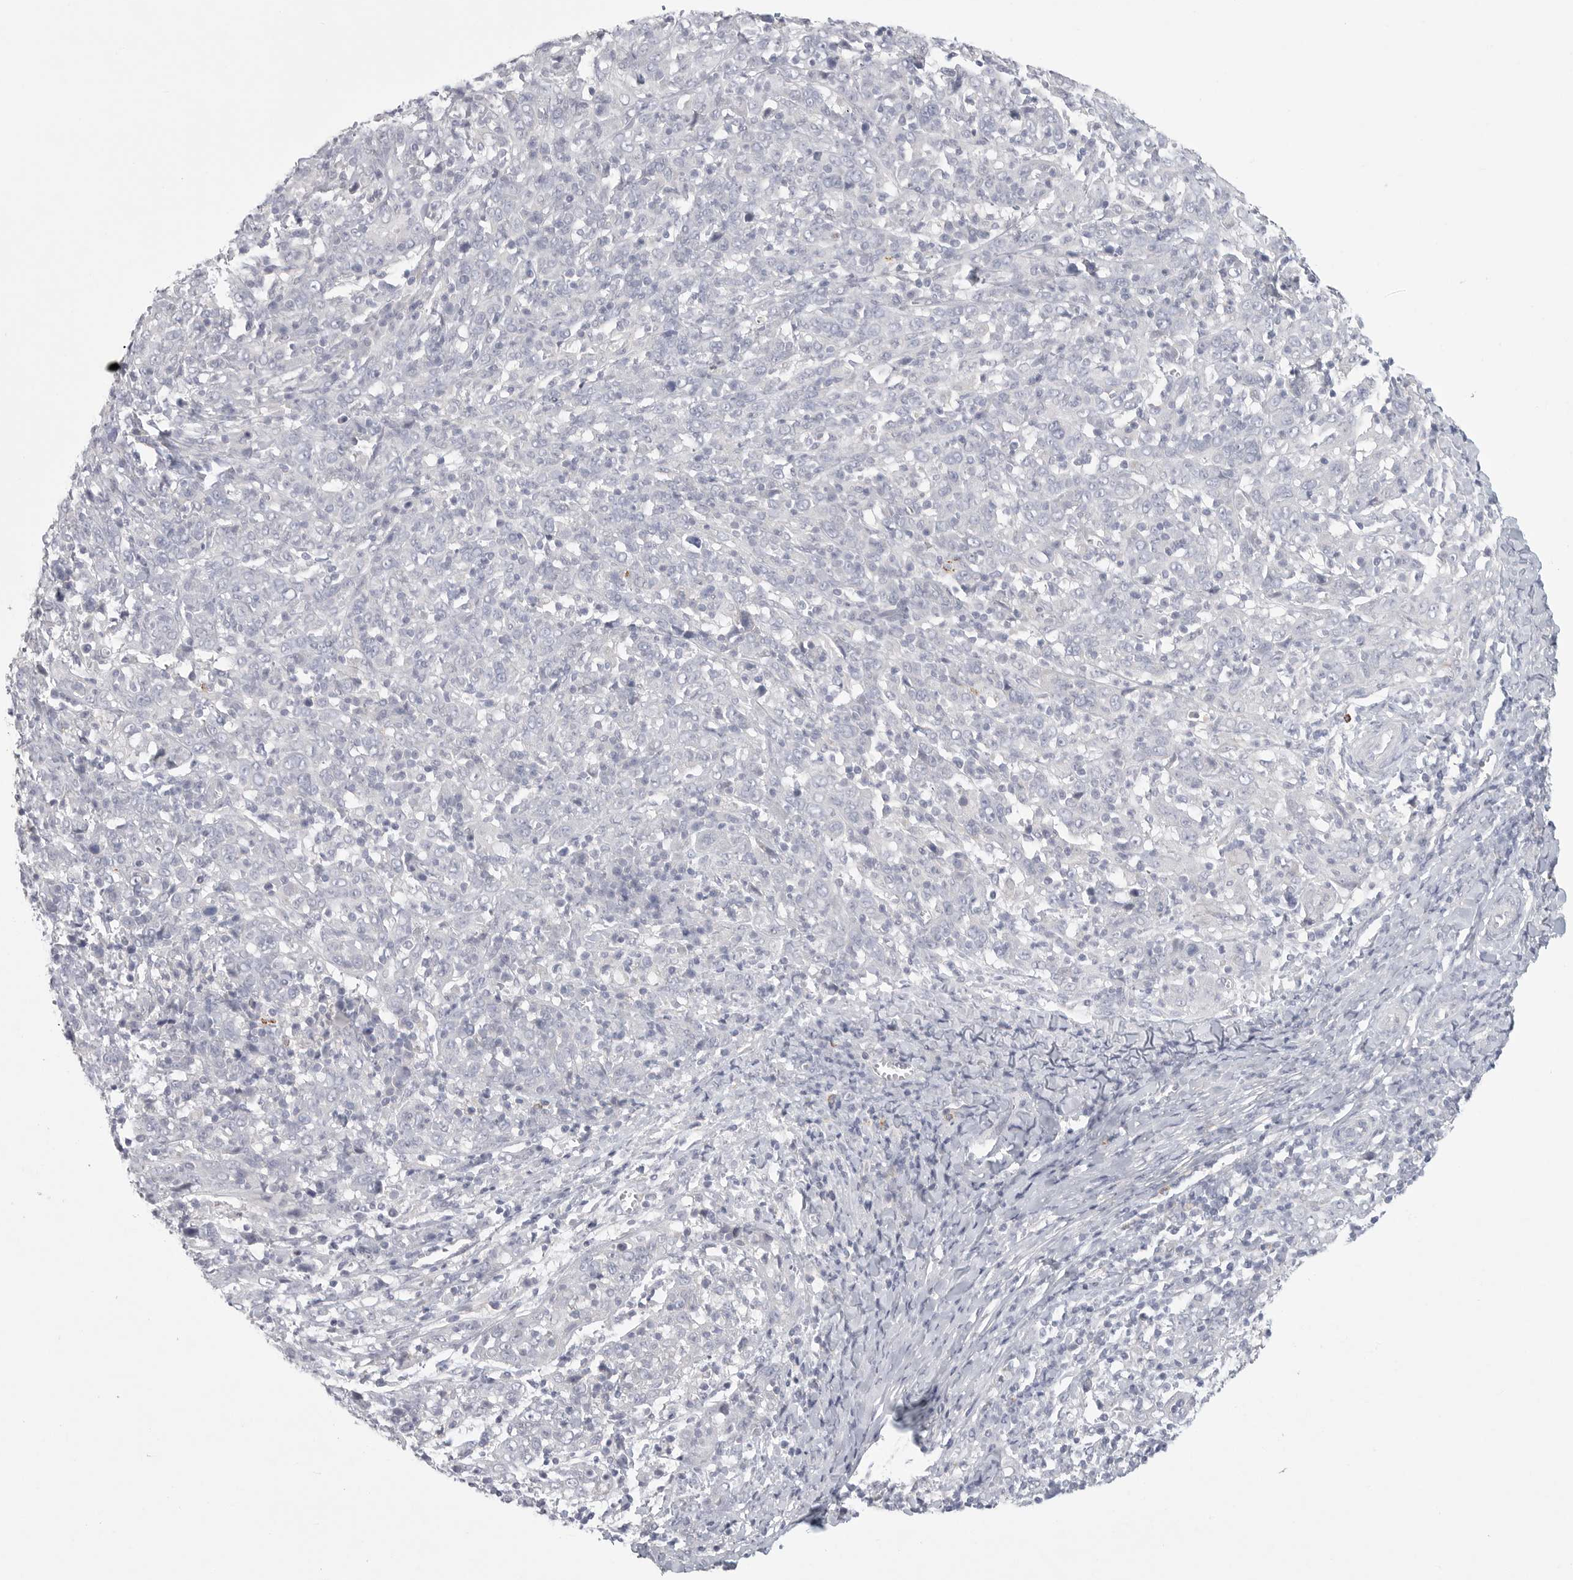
{"staining": {"intensity": "negative", "quantity": "none", "location": "none"}, "tissue": "cervical cancer", "cell_type": "Tumor cells", "image_type": "cancer", "snomed": [{"axis": "morphology", "description": "Squamous cell carcinoma, NOS"}, {"axis": "topography", "description": "Cervix"}], "caption": "Cervical cancer (squamous cell carcinoma) was stained to show a protein in brown. There is no significant staining in tumor cells.", "gene": "ELP3", "patient": {"sex": "female", "age": 46}}